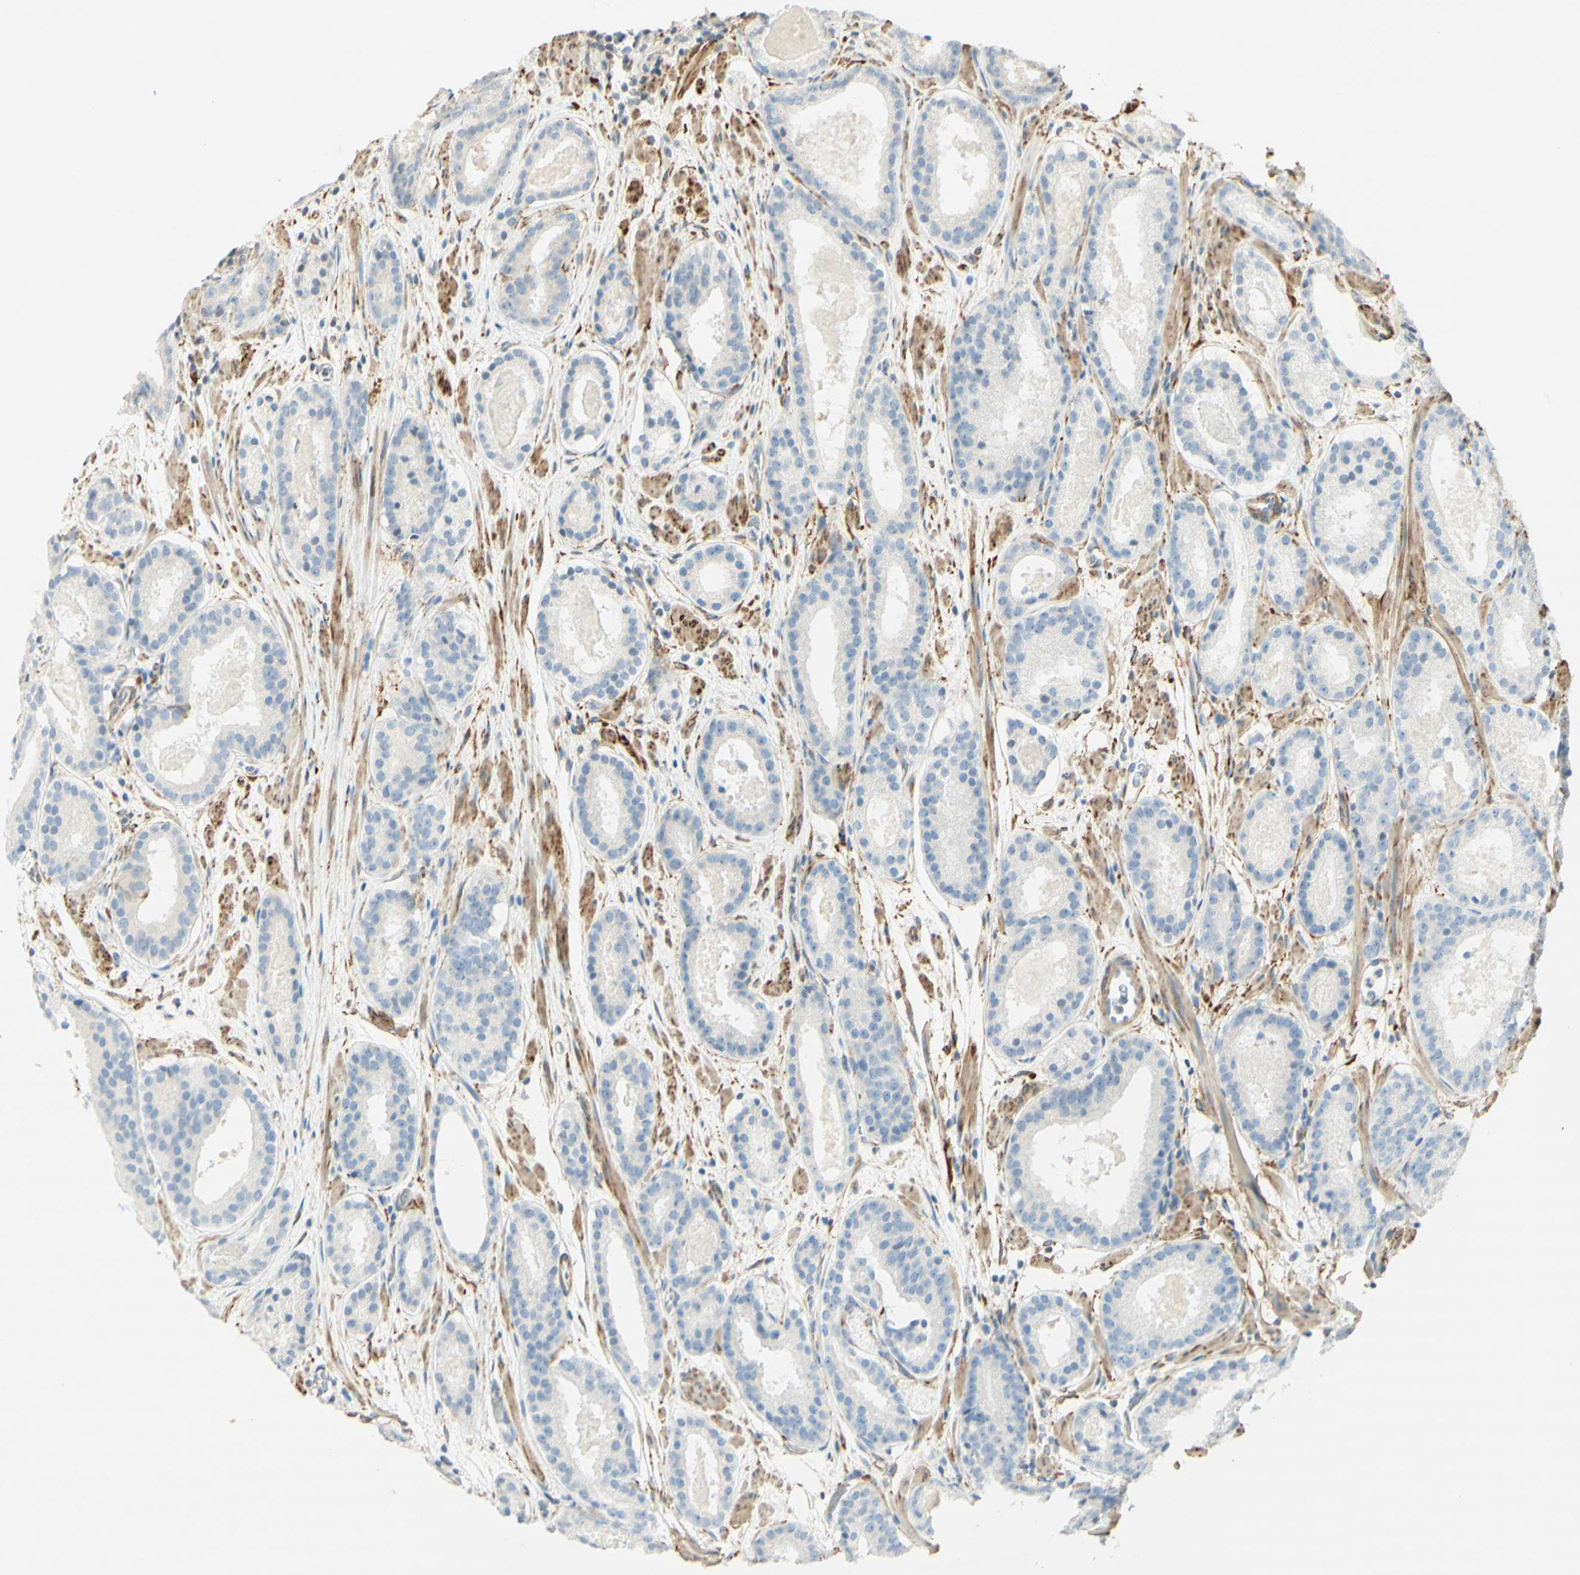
{"staining": {"intensity": "negative", "quantity": "none", "location": "none"}, "tissue": "prostate cancer", "cell_type": "Tumor cells", "image_type": "cancer", "snomed": [{"axis": "morphology", "description": "Adenocarcinoma, Low grade"}, {"axis": "topography", "description": "Prostate"}], "caption": "The photomicrograph reveals no staining of tumor cells in prostate cancer. The staining is performed using DAB brown chromogen with nuclei counter-stained in using hematoxylin.", "gene": "MAP1B", "patient": {"sex": "male", "age": 69}}